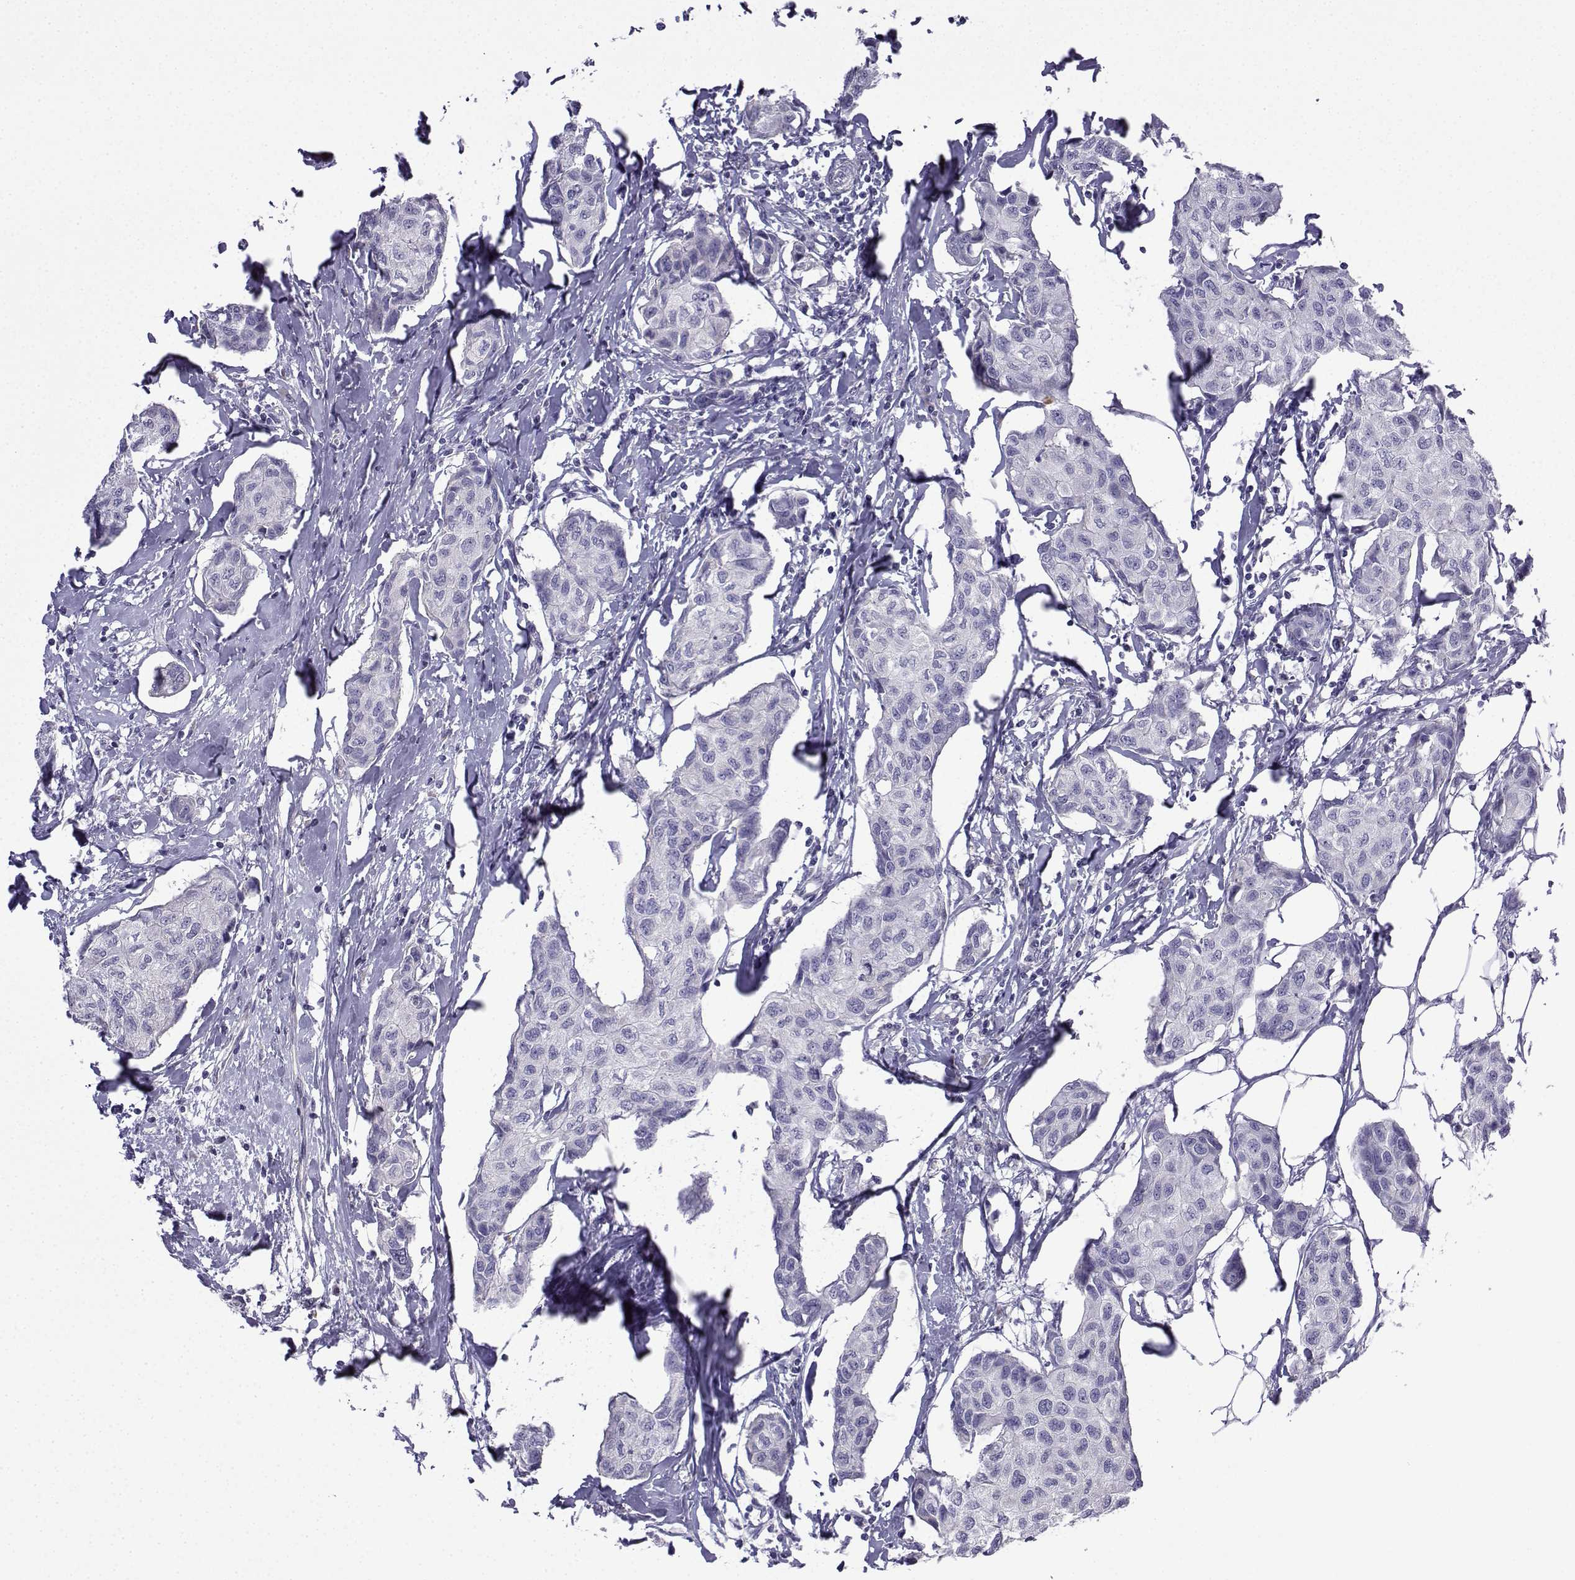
{"staining": {"intensity": "negative", "quantity": "none", "location": "none"}, "tissue": "breast cancer", "cell_type": "Tumor cells", "image_type": "cancer", "snomed": [{"axis": "morphology", "description": "Duct carcinoma"}, {"axis": "topography", "description": "Breast"}], "caption": "Invasive ductal carcinoma (breast) was stained to show a protein in brown. There is no significant positivity in tumor cells. Nuclei are stained in blue.", "gene": "SPACA7", "patient": {"sex": "female", "age": 80}}